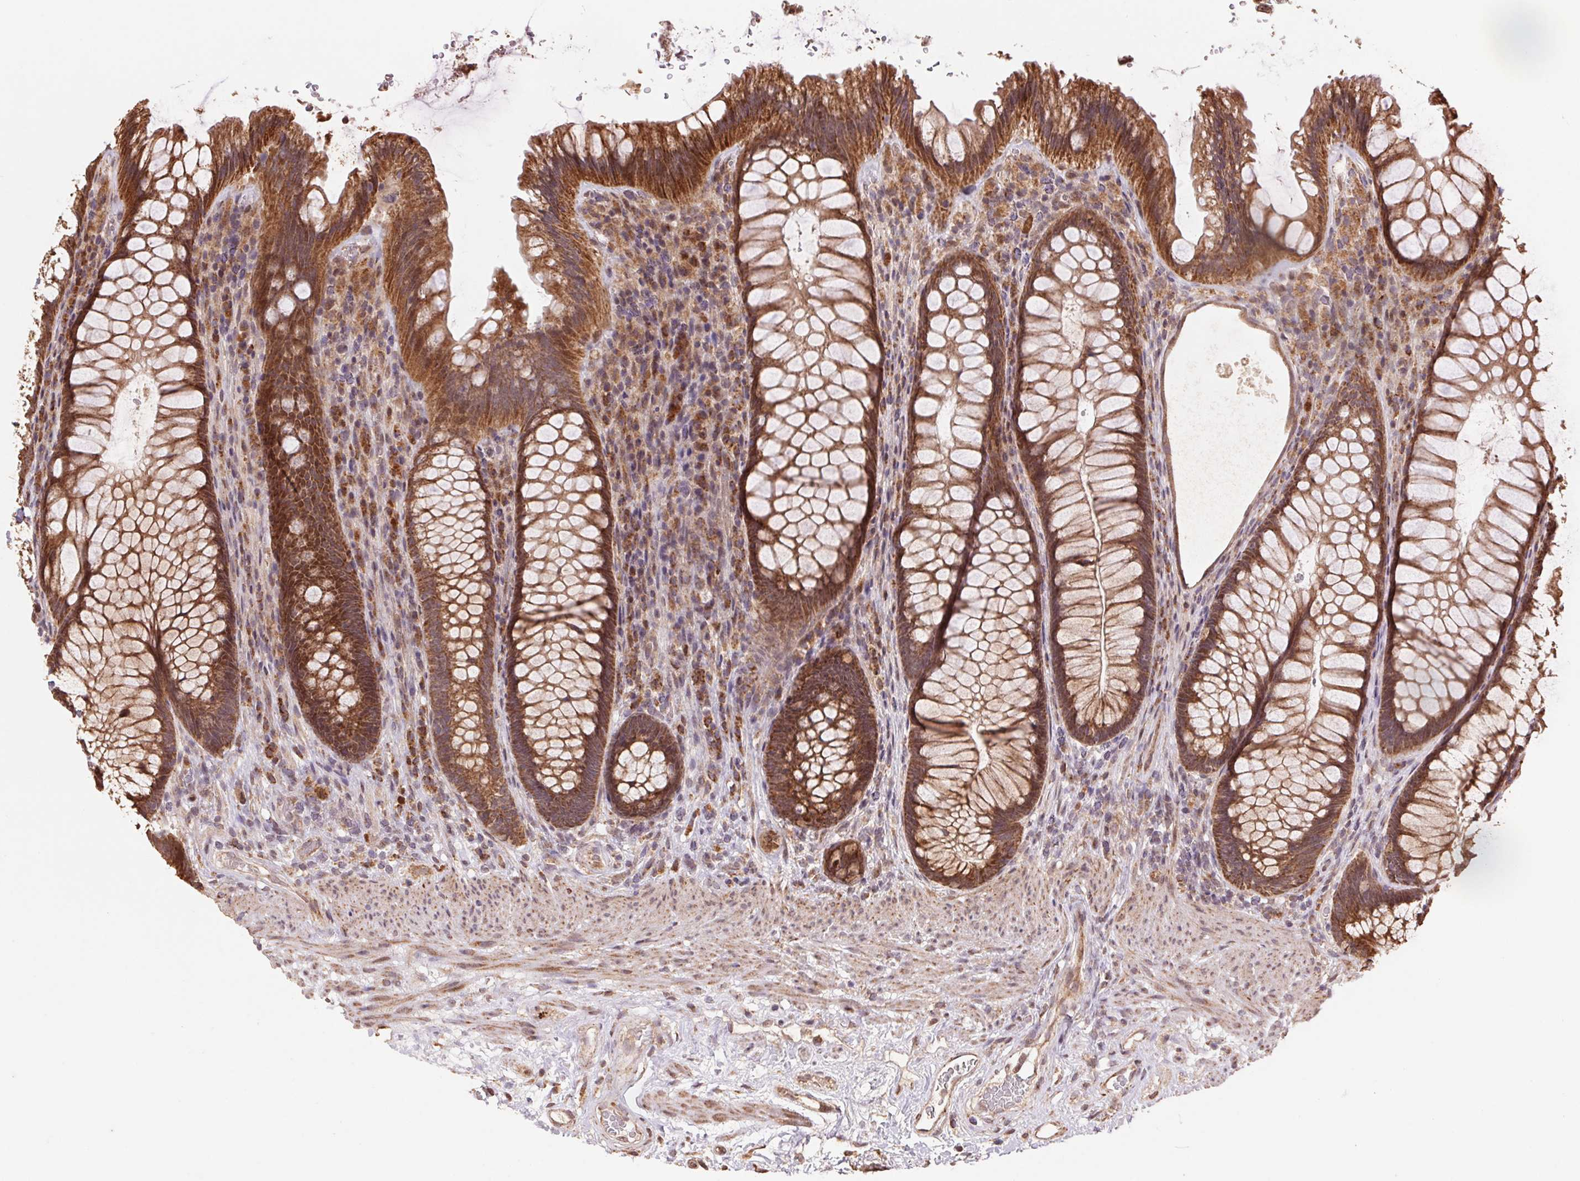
{"staining": {"intensity": "strong", "quantity": ">75%", "location": "cytoplasmic/membranous"}, "tissue": "rectum", "cell_type": "Glandular cells", "image_type": "normal", "snomed": [{"axis": "morphology", "description": "Normal tissue, NOS"}, {"axis": "topography", "description": "Smooth muscle"}, {"axis": "topography", "description": "Rectum"}], "caption": "Immunohistochemical staining of benign rectum demonstrates >75% levels of strong cytoplasmic/membranous protein expression in about >75% of glandular cells. (IHC, brightfield microscopy, high magnification).", "gene": "PDHA1", "patient": {"sex": "male", "age": 53}}